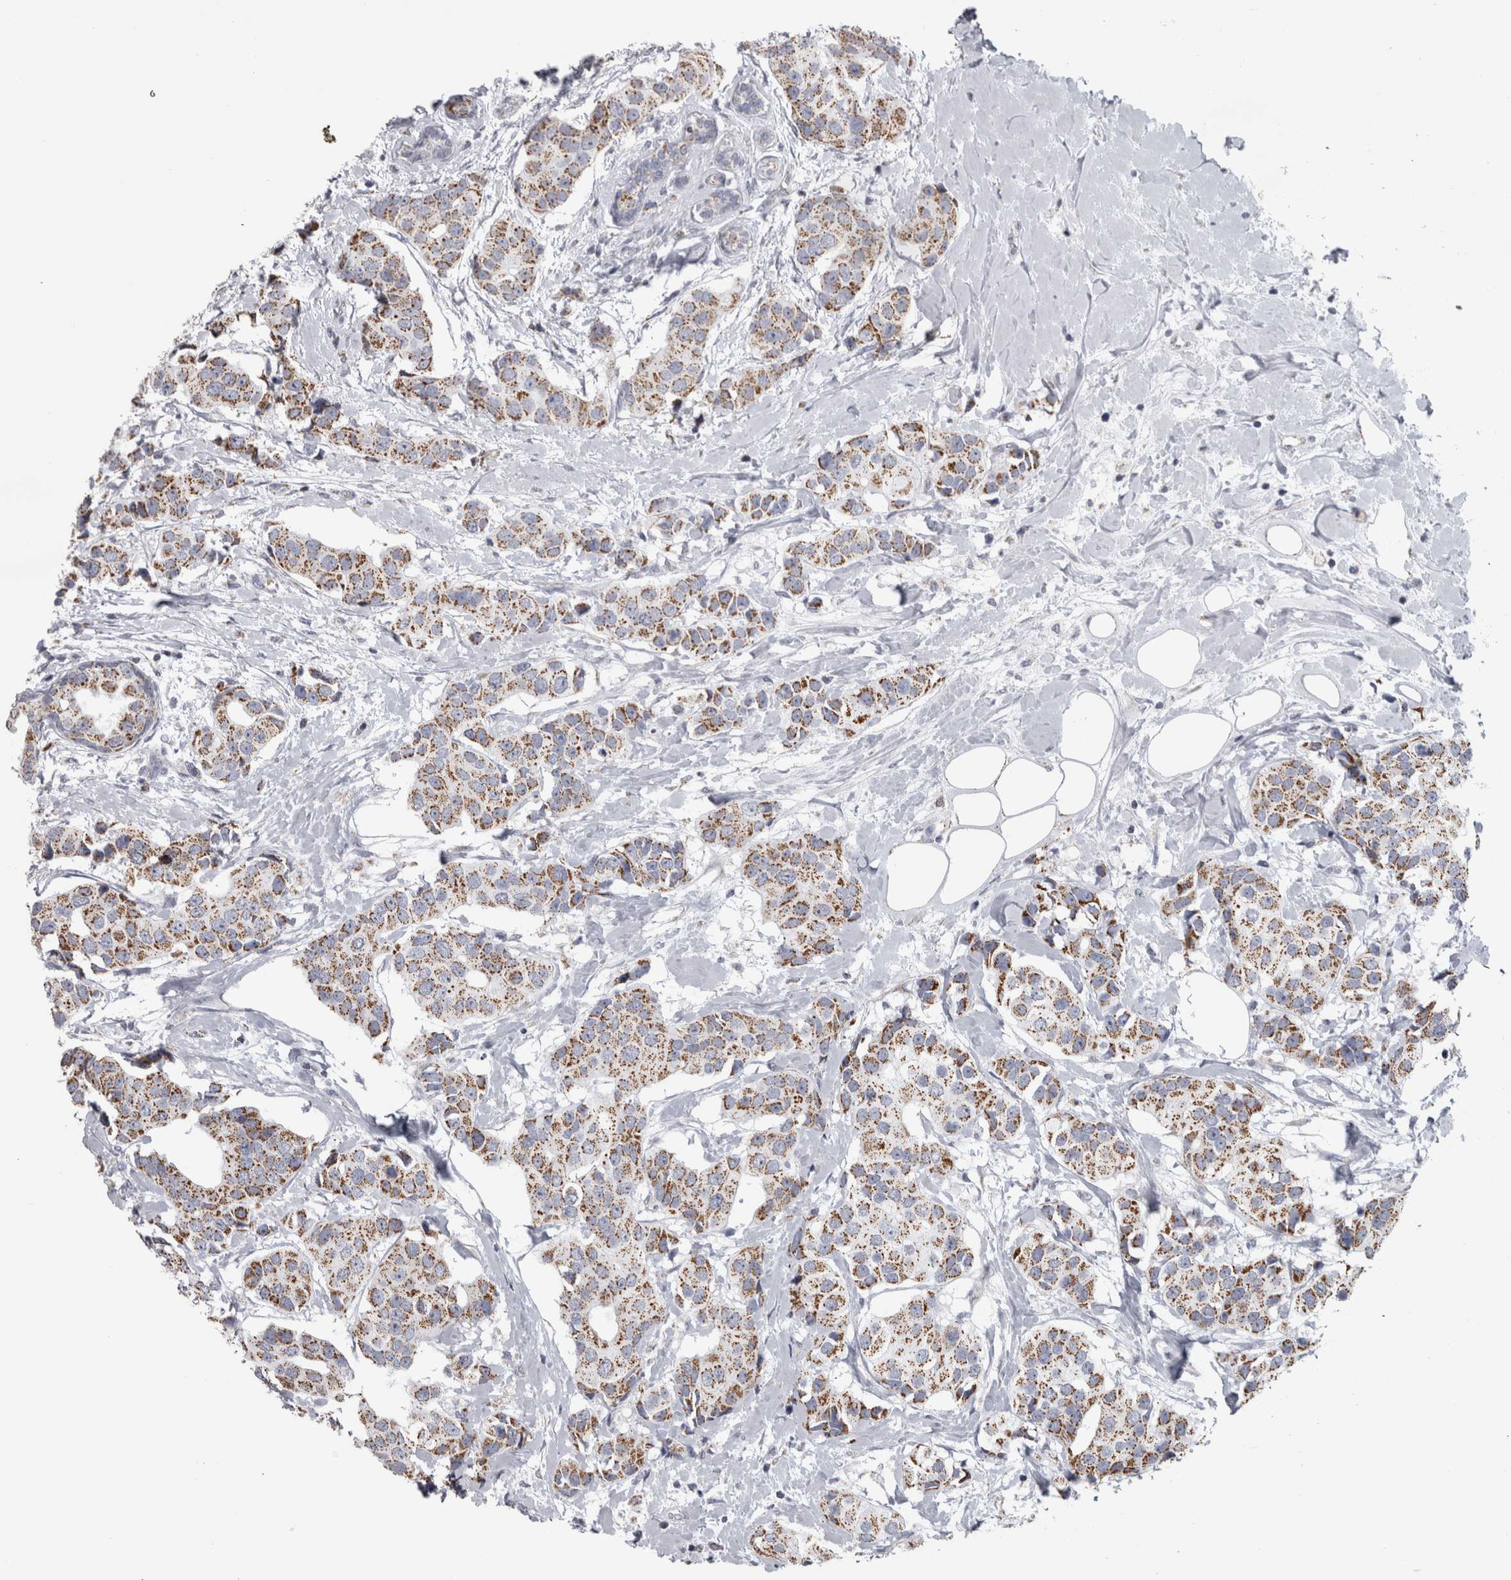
{"staining": {"intensity": "moderate", "quantity": ">75%", "location": "cytoplasmic/membranous"}, "tissue": "breast cancer", "cell_type": "Tumor cells", "image_type": "cancer", "snomed": [{"axis": "morphology", "description": "Normal tissue, NOS"}, {"axis": "morphology", "description": "Duct carcinoma"}, {"axis": "topography", "description": "Breast"}], "caption": "This image demonstrates breast invasive ductal carcinoma stained with immunohistochemistry to label a protein in brown. The cytoplasmic/membranous of tumor cells show moderate positivity for the protein. Nuclei are counter-stained blue.", "gene": "DBT", "patient": {"sex": "female", "age": 39}}